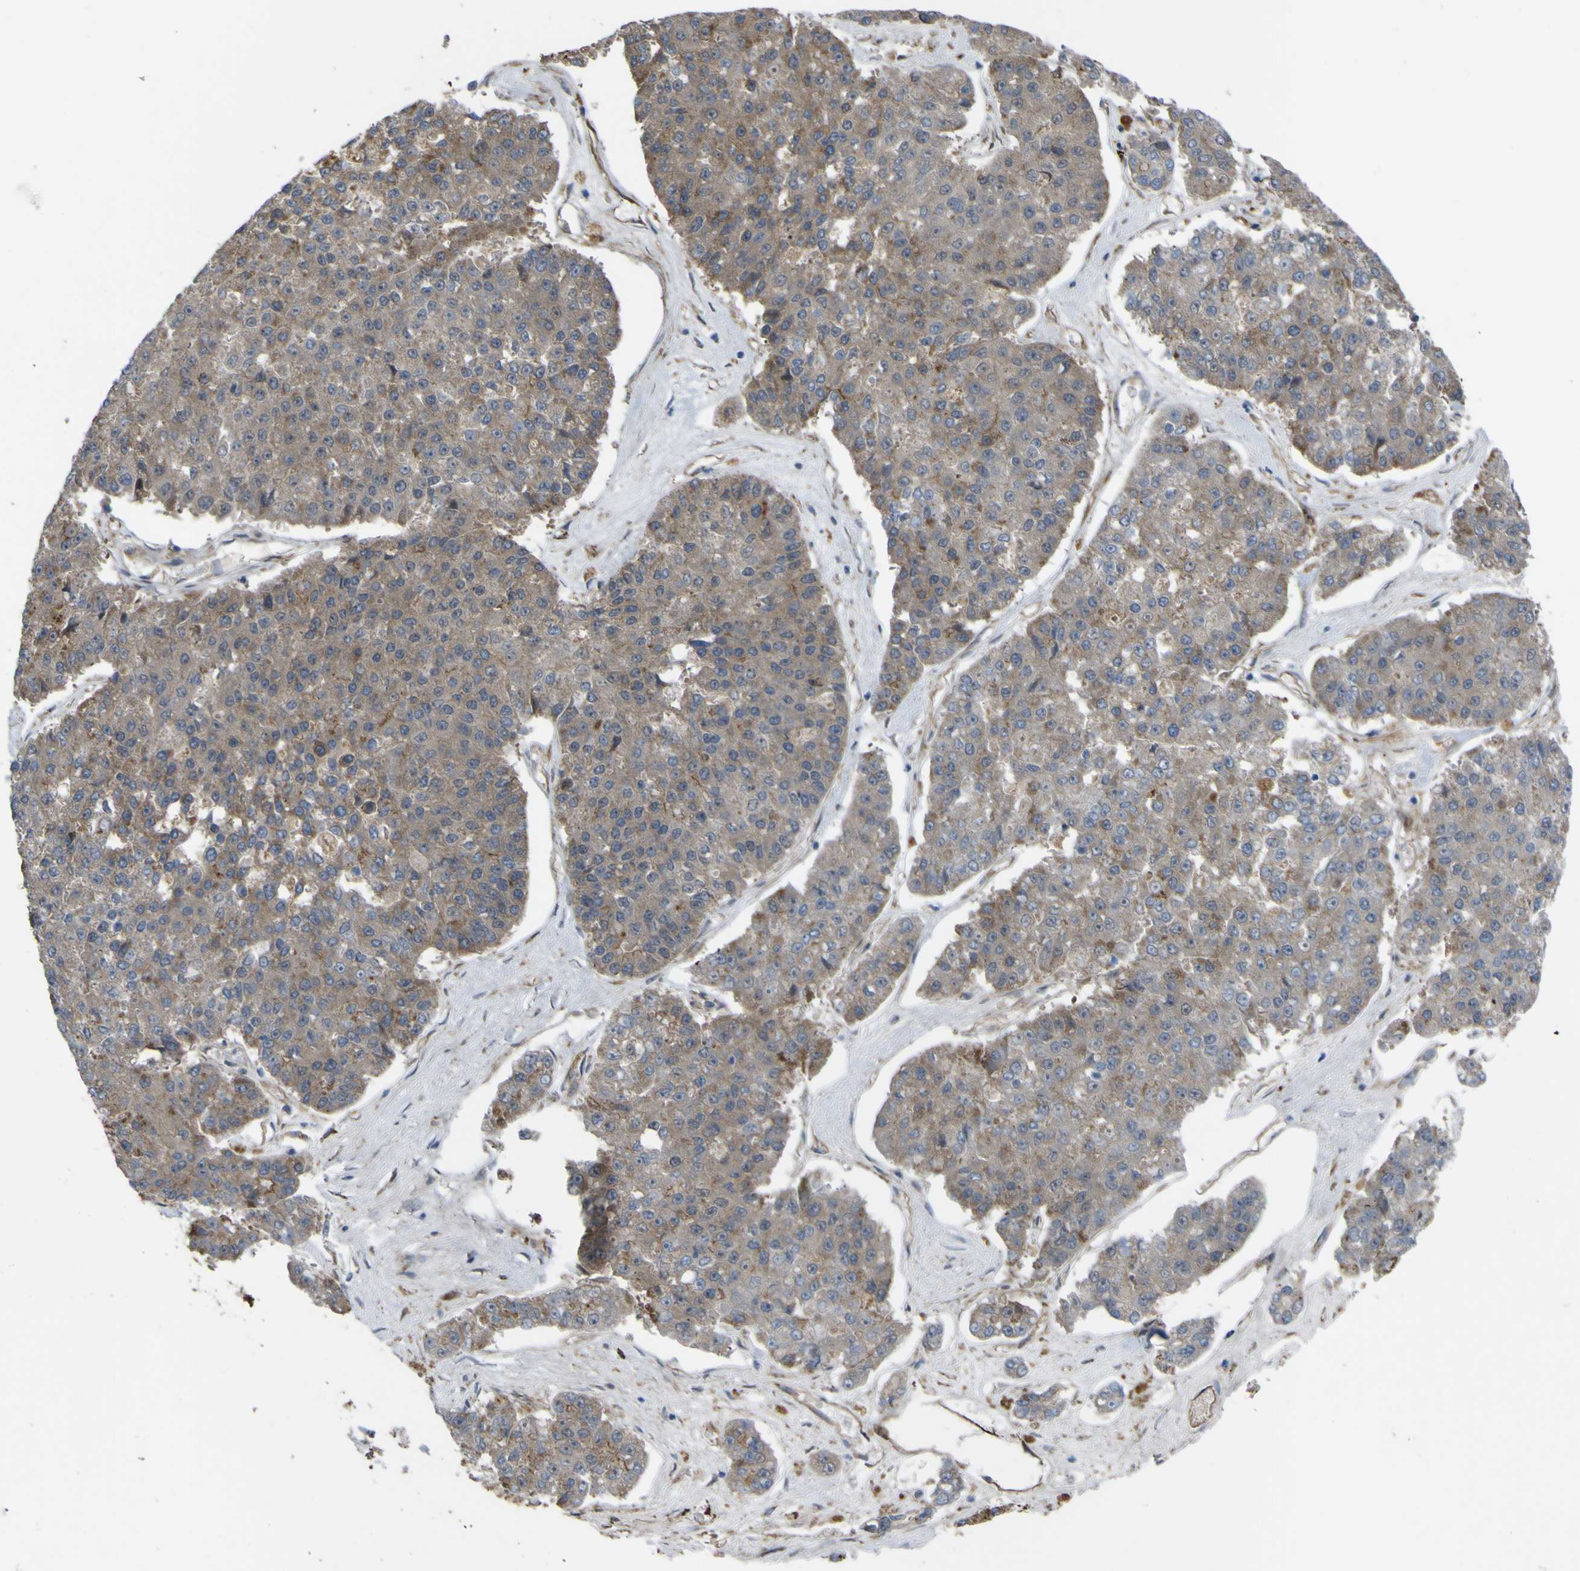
{"staining": {"intensity": "weak", "quantity": "<25%", "location": "cytoplasmic/membranous"}, "tissue": "pancreatic cancer", "cell_type": "Tumor cells", "image_type": "cancer", "snomed": [{"axis": "morphology", "description": "Adenocarcinoma, NOS"}, {"axis": "topography", "description": "Pancreas"}], "caption": "The micrograph demonstrates no staining of tumor cells in pancreatic cancer (adenocarcinoma).", "gene": "FBXO30", "patient": {"sex": "male", "age": 50}}